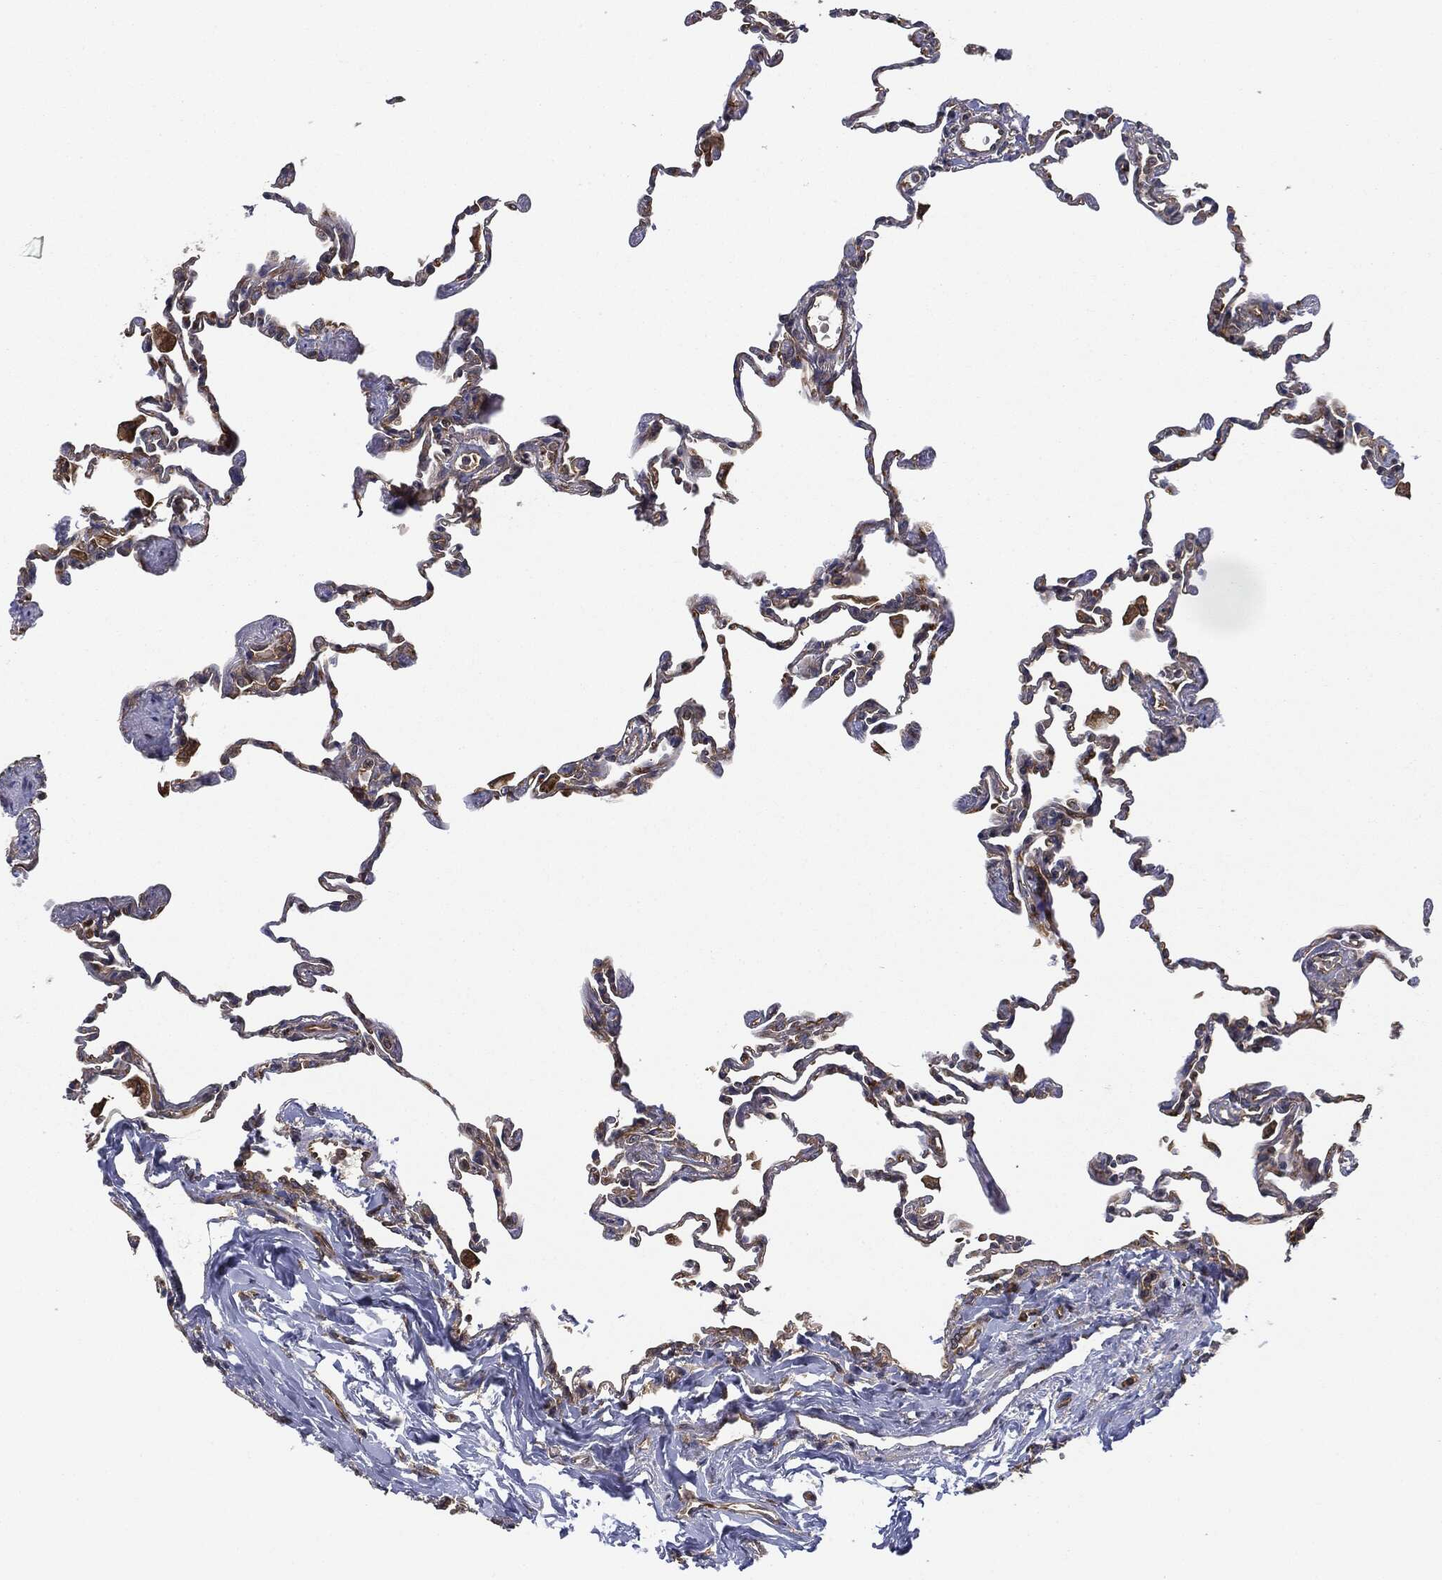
{"staining": {"intensity": "weak", "quantity": "<25%", "location": "cytoplasmic/membranous"}, "tissue": "lung", "cell_type": "Alveolar cells", "image_type": "normal", "snomed": [{"axis": "morphology", "description": "Normal tissue, NOS"}, {"axis": "topography", "description": "Lung"}], "caption": "A high-resolution photomicrograph shows immunohistochemistry staining of unremarkable lung, which reveals no significant positivity in alveolar cells. (IHC, brightfield microscopy, high magnification).", "gene": "EIF2AK2", "patient": {"sex": "female", "age": 57}}